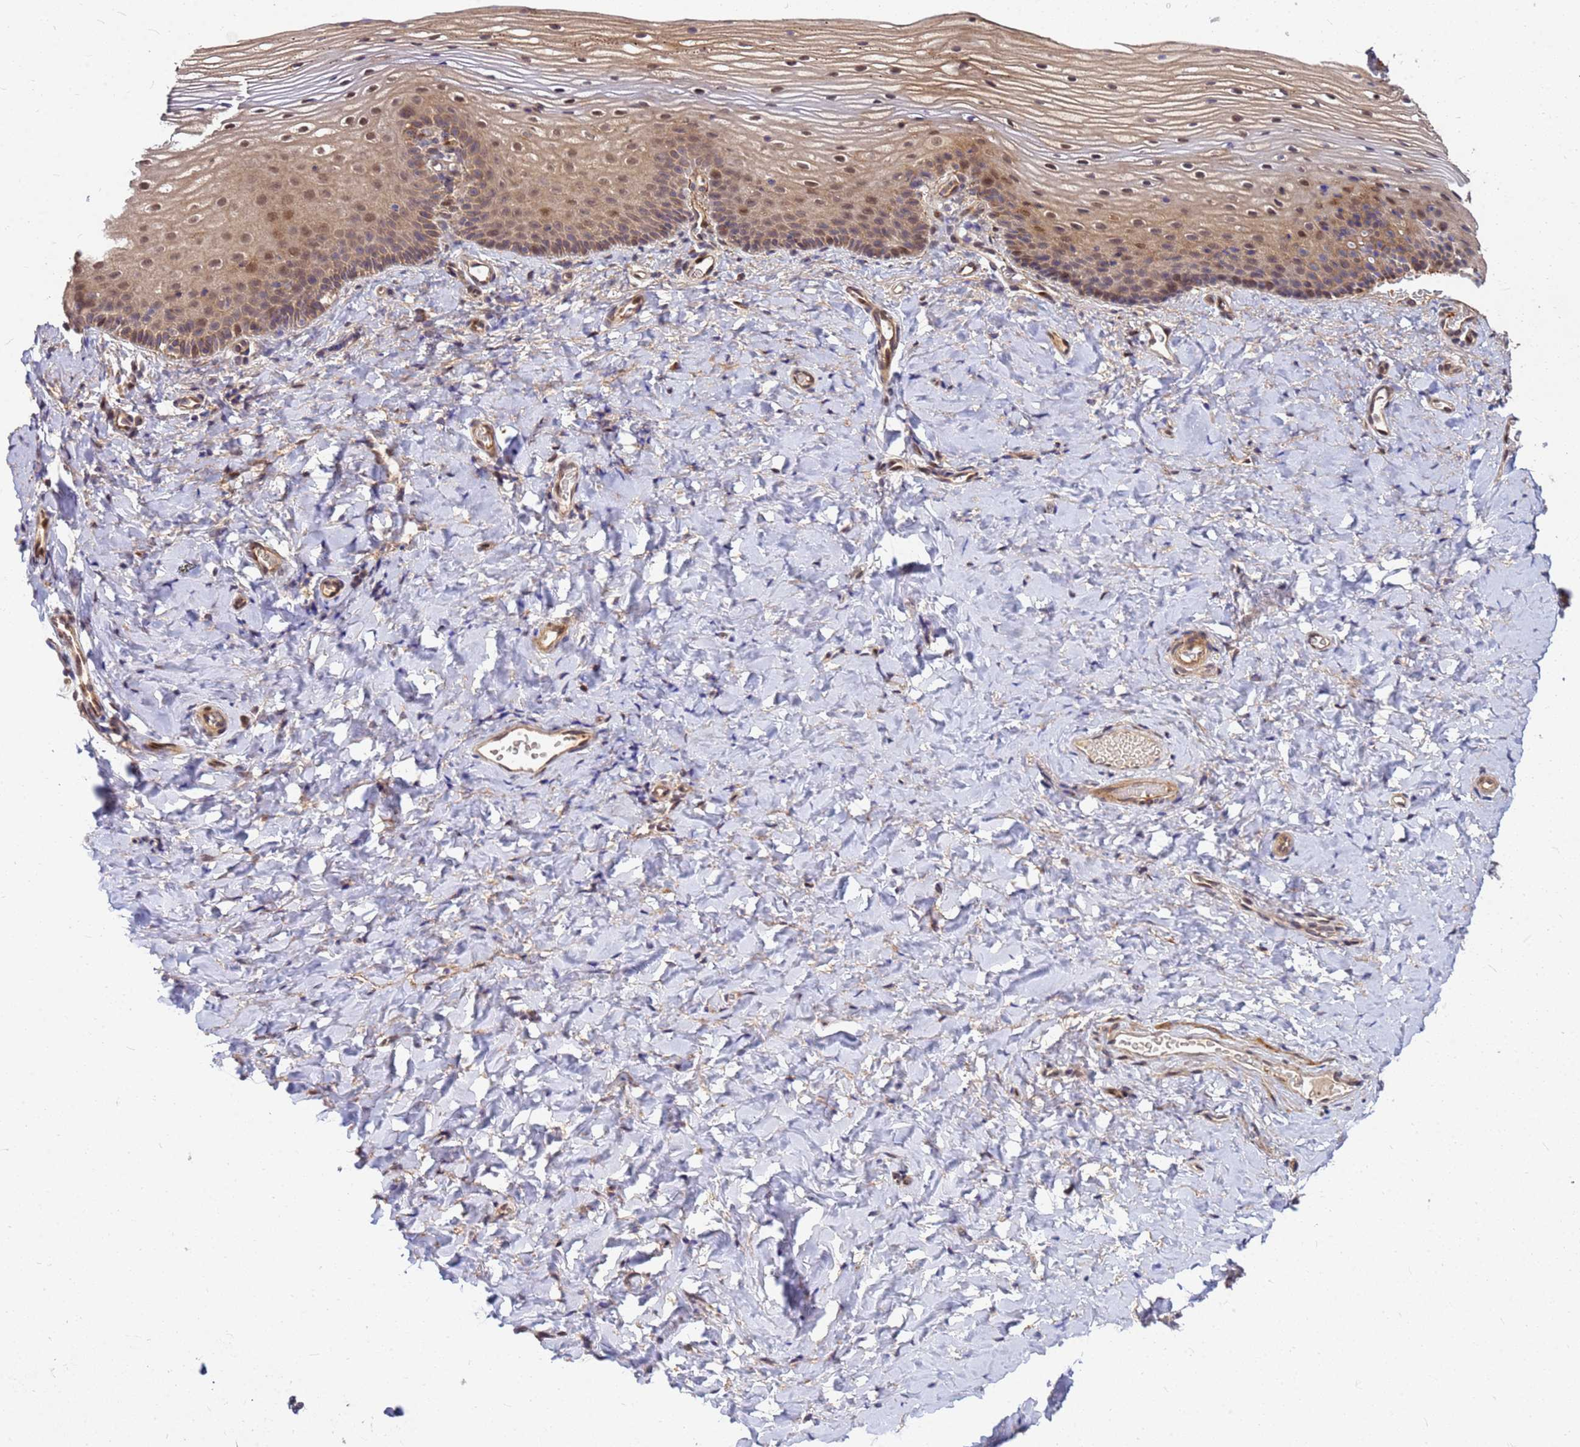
{"staining": {"intensity": "moderate", "quantity": ">75%", "location": "cytoplasmic/membranous,nuclear"}, "tissue": "vagina", "cell_type": "Squamous epithelial cells", "image_type": "normal", "snomed": [{"axis": "morphology", "description": "Normal tissue, NOS"}, {"axis": "topography", "description": "Vagina"}], "caption": "High-power microscopy captured an IHC micrograph of unremarkable vagina, revealing moderate cytoplasmic/membranous,nuclear staining in approximately >75% of squamous epithelial cells. (Brightfield microscopy of DAB IHC at high magnification).", "gene": "DUS4L", "patient": {"sex": "female", "age": 60}}